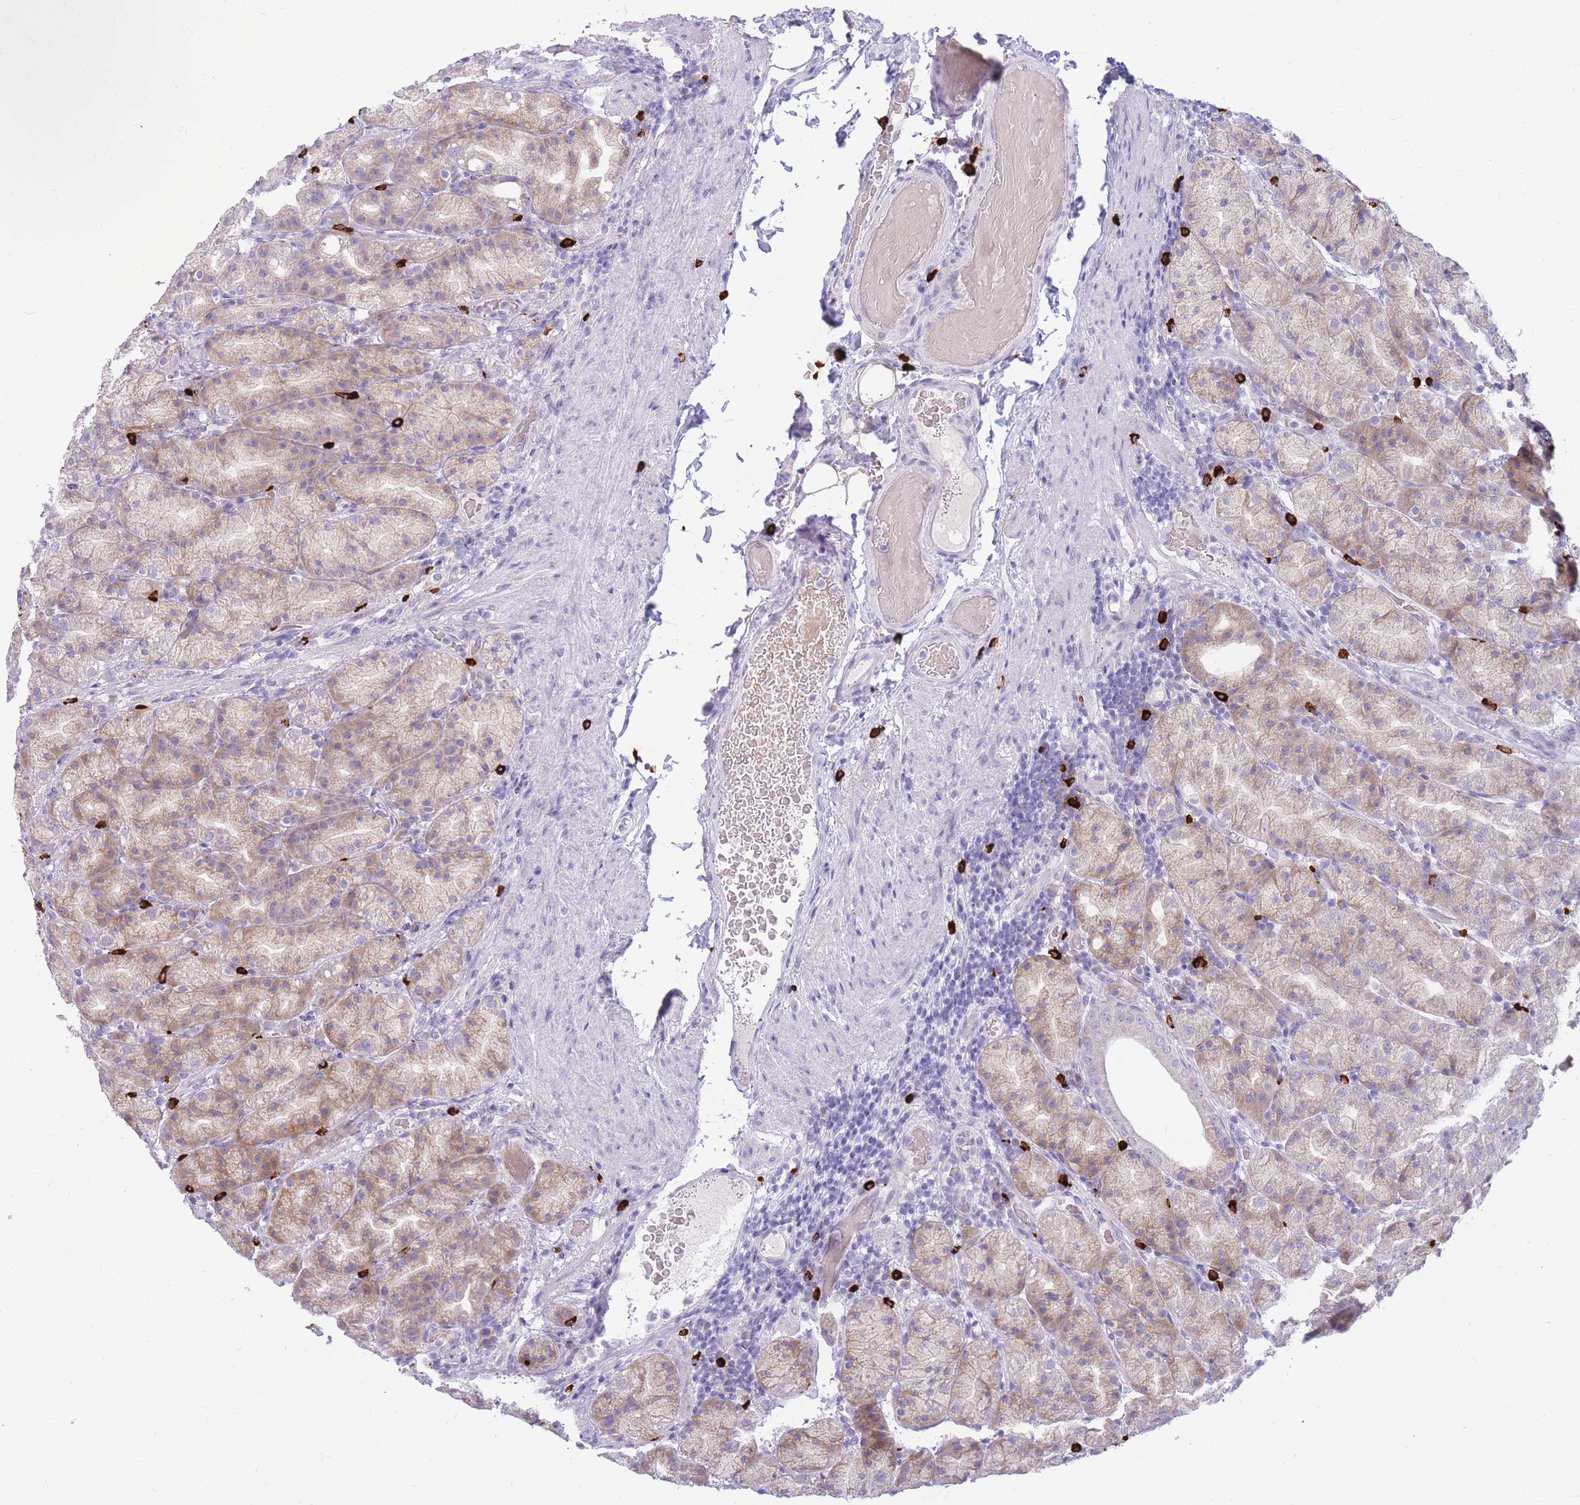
{"staining": {"intensity": "moderate", "quantity": "25%-75%", "location": "cytoplasmic/membranous"}, "tissue": "stomach", "cell_type": "Glandular cells", "image_type": "normal", "snomed": [{"axis": "morphology", "description": "Normal tissue, NOS"}, {"axis": "topography", "description": "Stomach, upper"}, {"axis": "topography", "description": "Stomach"}], "caption": "The photomicrograph exhibits staining of unremarkable stomach, revealing moderate cytoplasmic/membranous protein staining (brown color) within glandular cells.", "gene": "TPSAB1", "patient": {"sex": "male", "age": 68}}